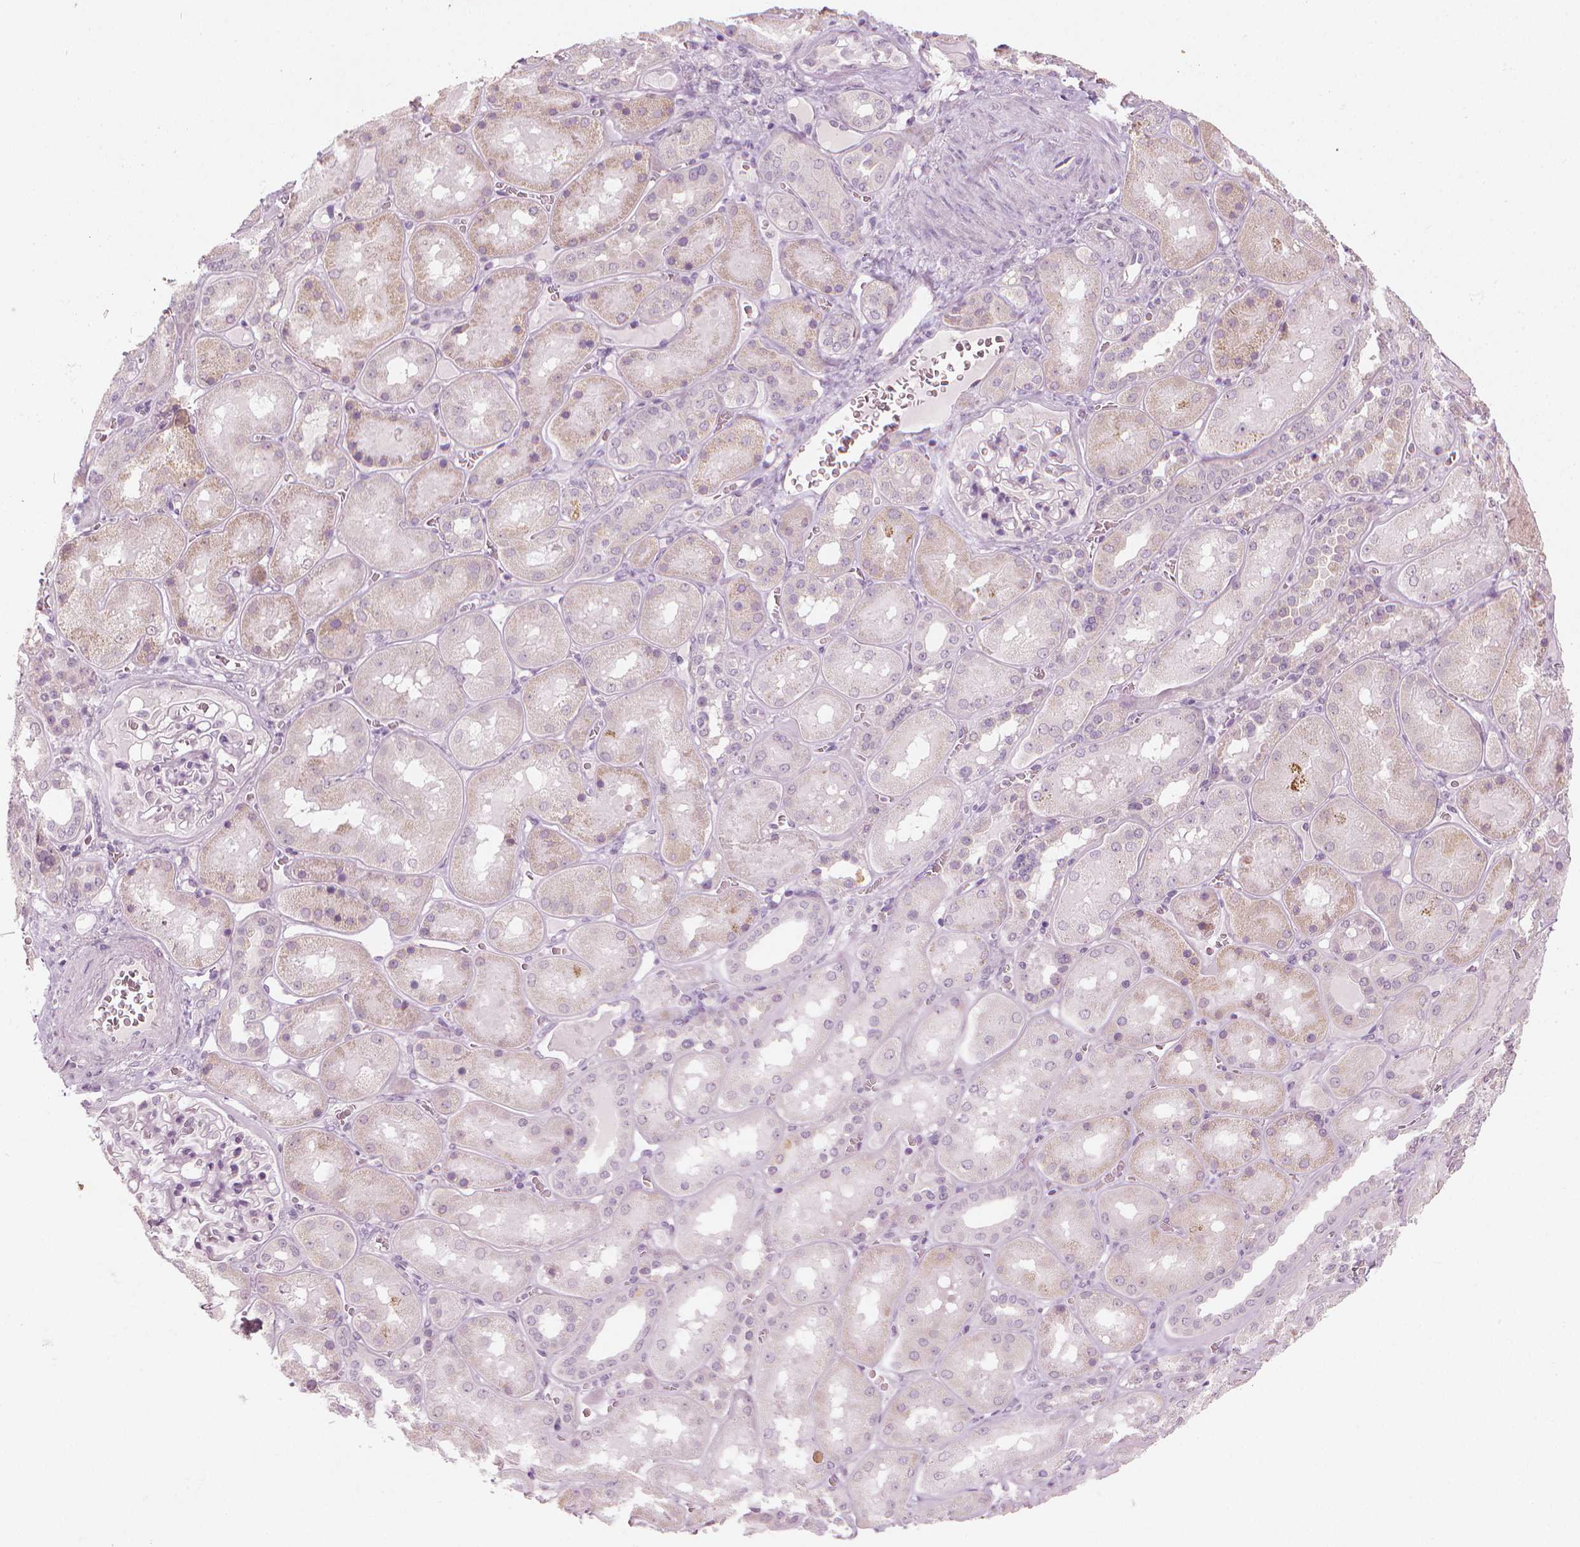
{"staining": {"intensity": "negative", "quantity": "none", "location": "none"}, "tissue": "kidney", "cell_type": "Cells in glomeruli", "image_type": "normal", "snomed": [{"axis": "morphology", "description": "Normal tissue, NOS"}, {"axis": "topography", "description": "Kidney"}], "caption": "Immunohistochemistry (IHC) image of normal kidney: human kidney stained with DAB (3,3'-diaminobenzidine) reveals no significant protein staining in cells in glomeruli. (DAB (3,3'-diaminobenzidine) immunohistochemistry visualized using brightfield microscopy, high magnification).", "gene": "CFAP126", "patient": {"sex": "male", "age": 73}}